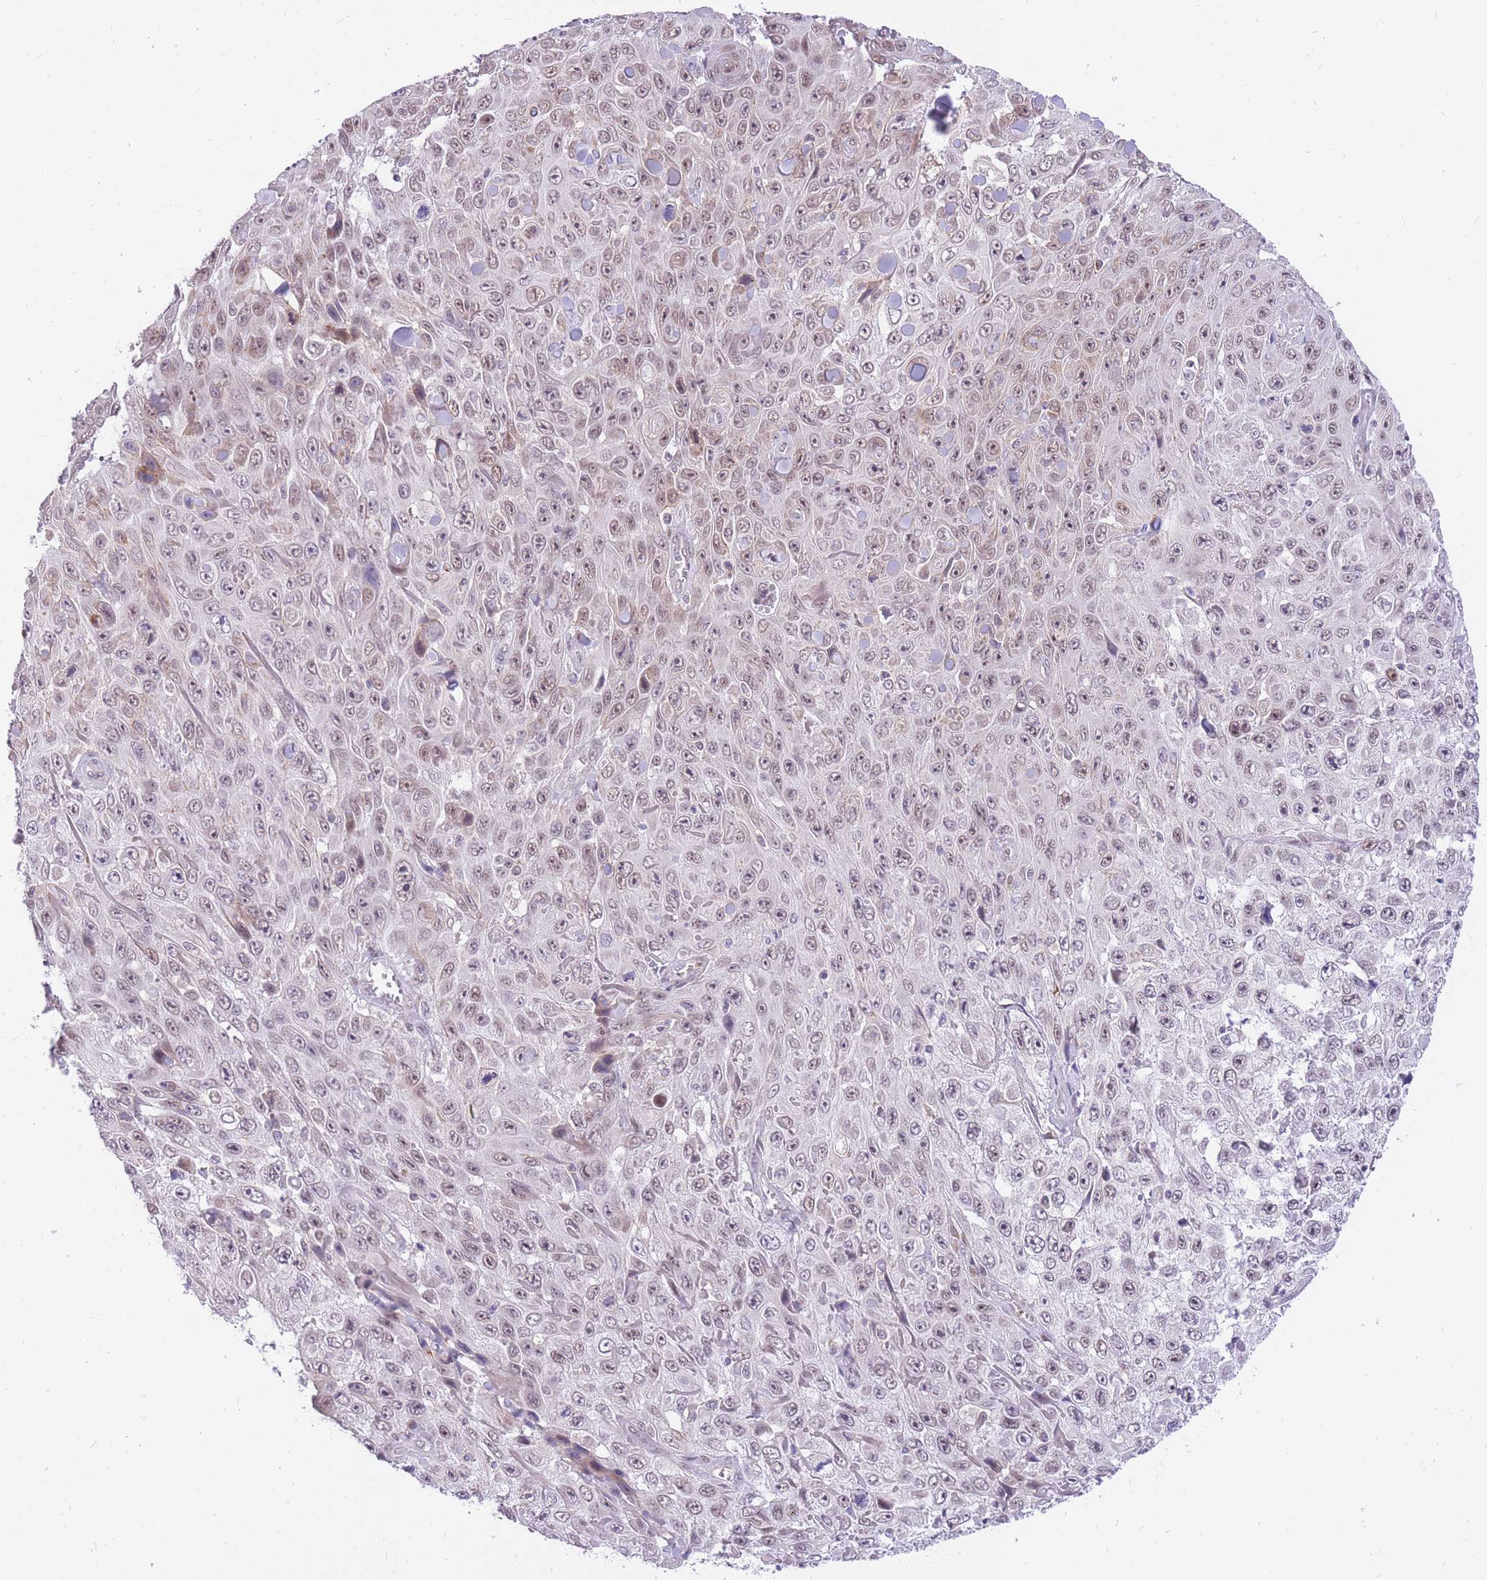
{"staining": {"intensity": "weak", "quantity": "25%-75%", "location": "nuclear"}, "tissue": "skin cancer", "cell_type": "Tumor cells", "image_type": "cancer", "snomed": [{"axis": "morphology", "description": "Squamous cell carcinoma, NOS"}, {"axis": "topography", "description": "Skin"}], "caption": "Skin cancer (squamous cell carcinoma) was stained to show a protein in brown. There is low levels of weak nuclear staining in approximately 25%-75% of tumor cells.", "gene": "MINDY2", "patient": {"sex": "male", "age": 82}}